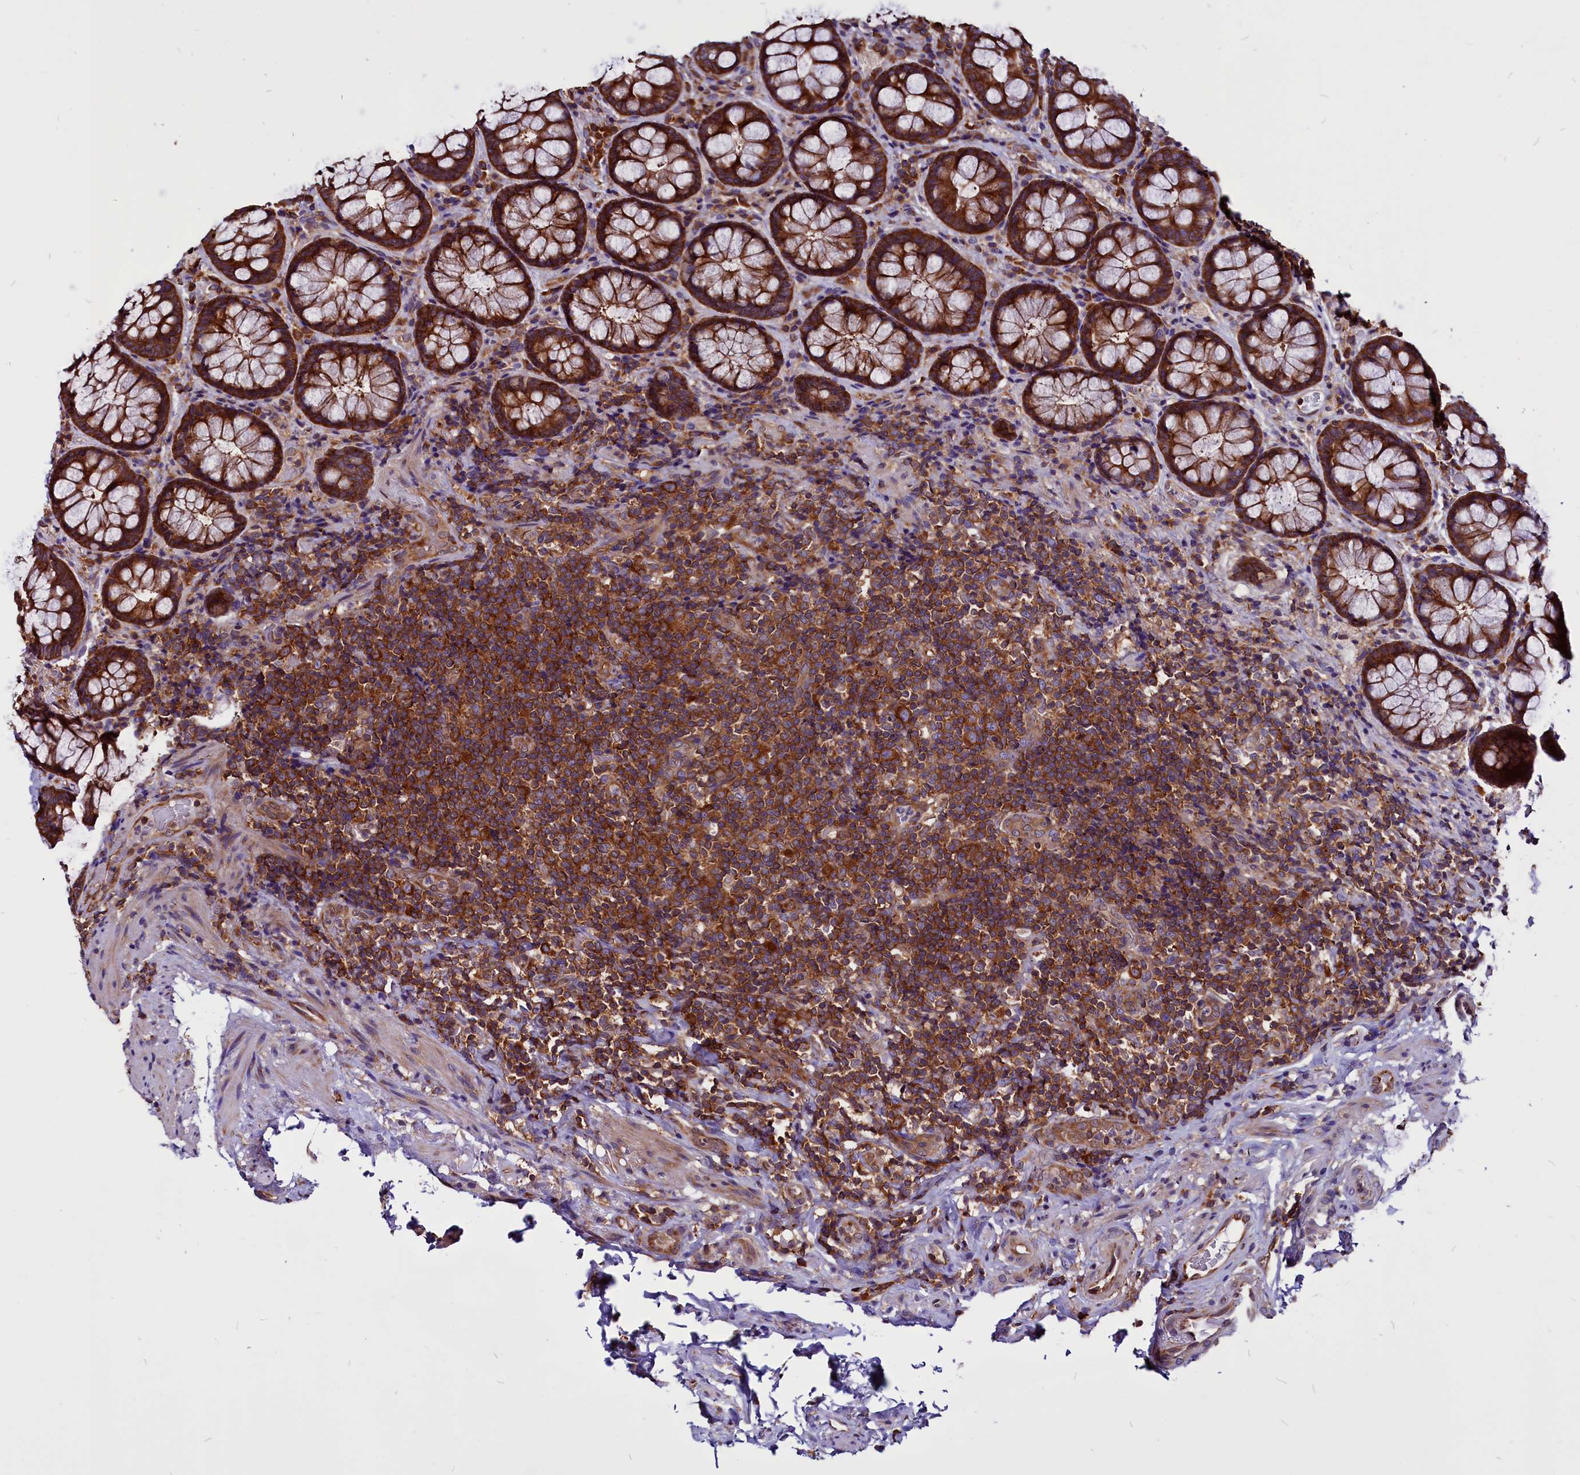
{"staining": {"intensity": "strong", "quantity": ">75%", "location": "cytoplasmic/membranous"}, "tissue": "rectum", "cell_type": "Glandular cells", "image_type": "normal", "snomed": [{"axis": "morphology", "description": "Normal tissue, NOS"}, {"axis": "topography", "description": "Rectum"}], "caption": "The histopathology image exhibits a brown stain indicating the presence of a protein in the cytoplasmic/membranous of glandular cells in rectum.", "gene": "EIF3G", "patient": {"sex": "male", "age": 83}}